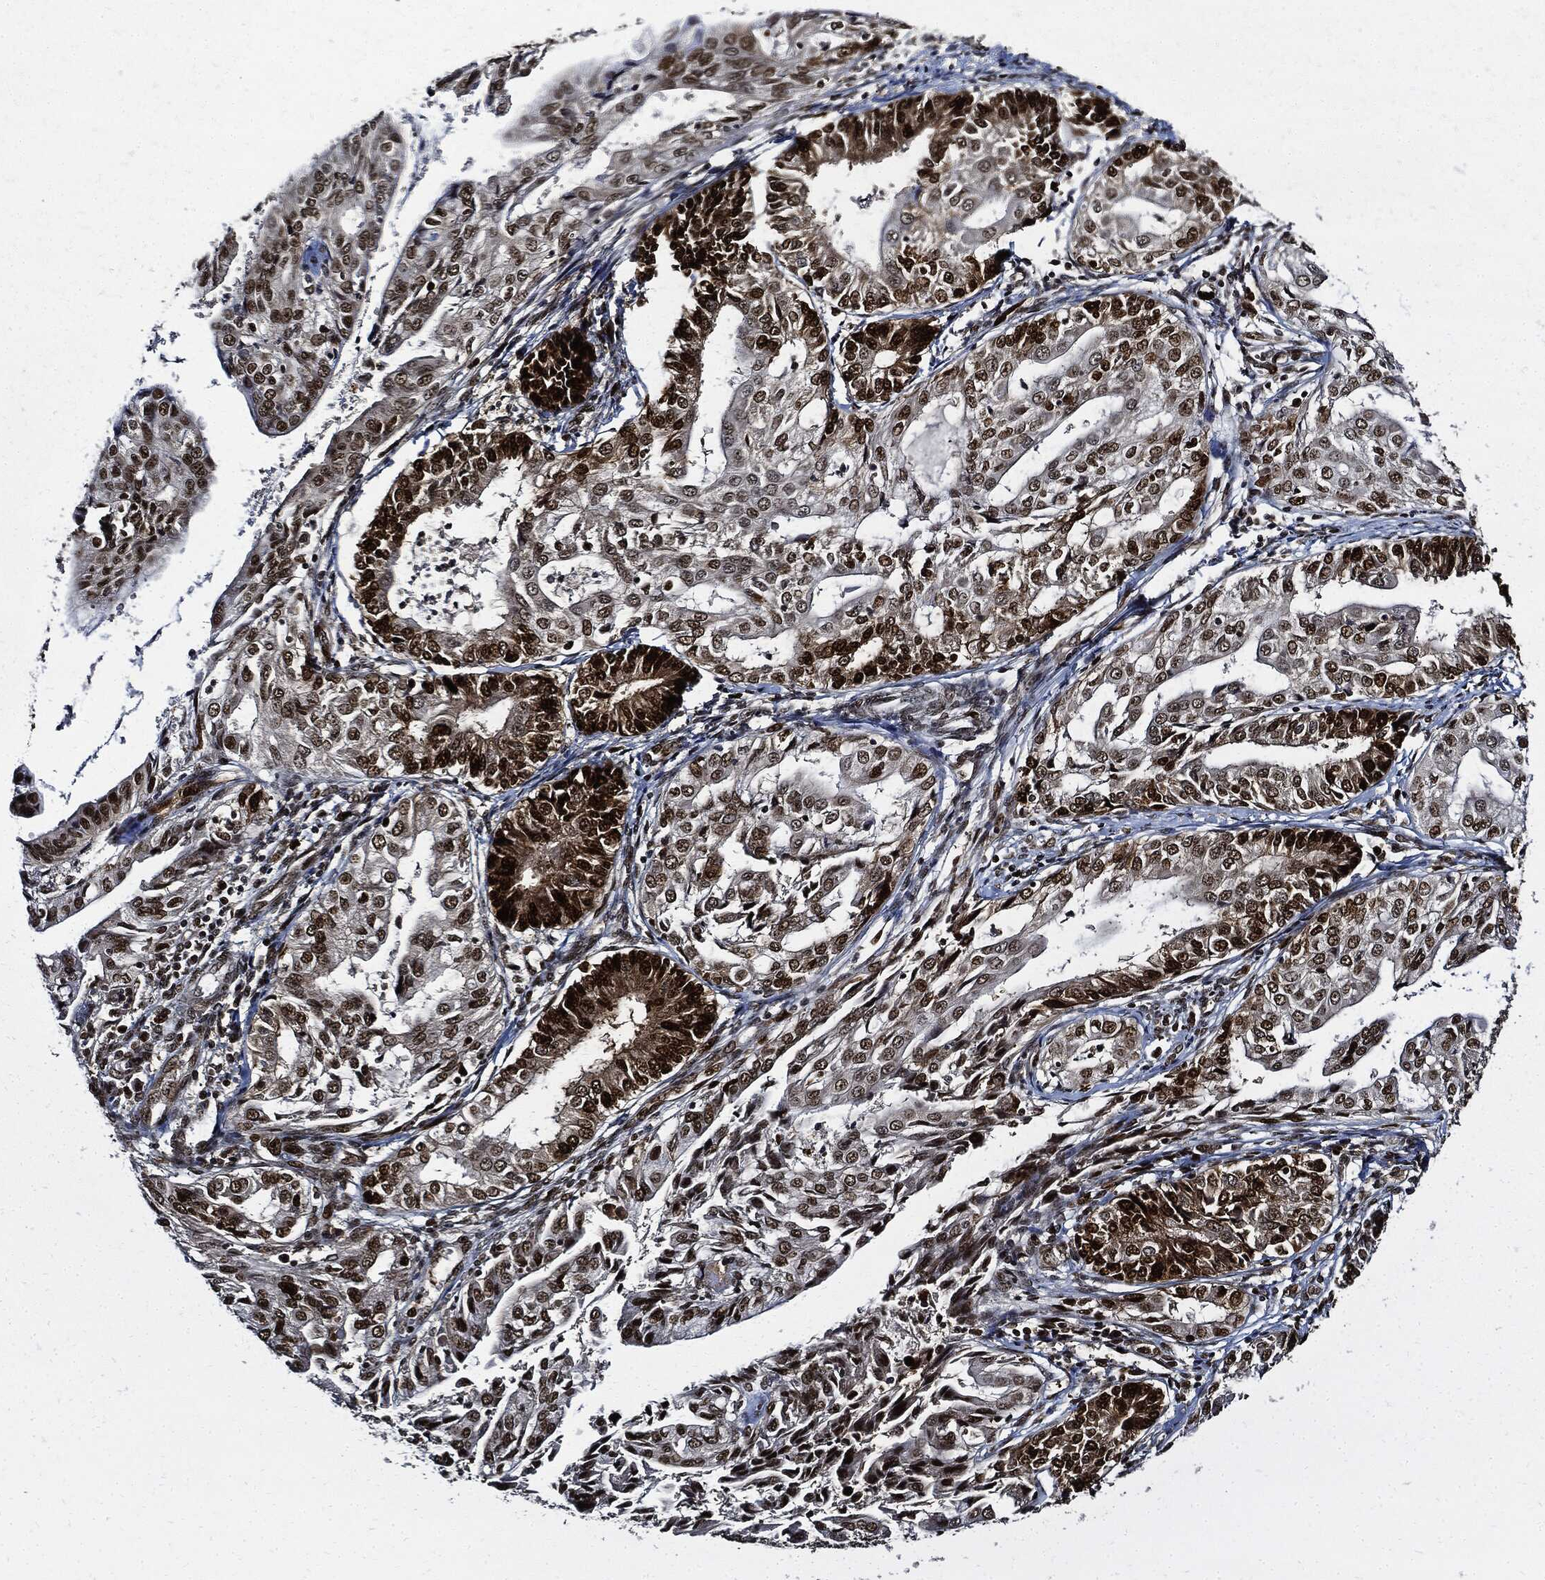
{"staining": {"intensity": "strong", "quantity": "25%-75%", "location": "cytoplasmic/membranous,nuclear"}, "tissue": "endometrial cancer", "cell_type": "Tumor cells", "image_type": "cancer", "snomed": [{"axis": "morphology", "description": "Adenocarcinoma, NOS"}, {"axis": "topography", "description": "Endometrium"}], "caption": "An image of endometrial cancer (adenocarcinoma) stained for a protein exhibits strong cytoplasmic/membranous and nuclear brown staining in tumor cells.", "gene": "PCNA", "patient": {"sex": "female", "age": 68}}